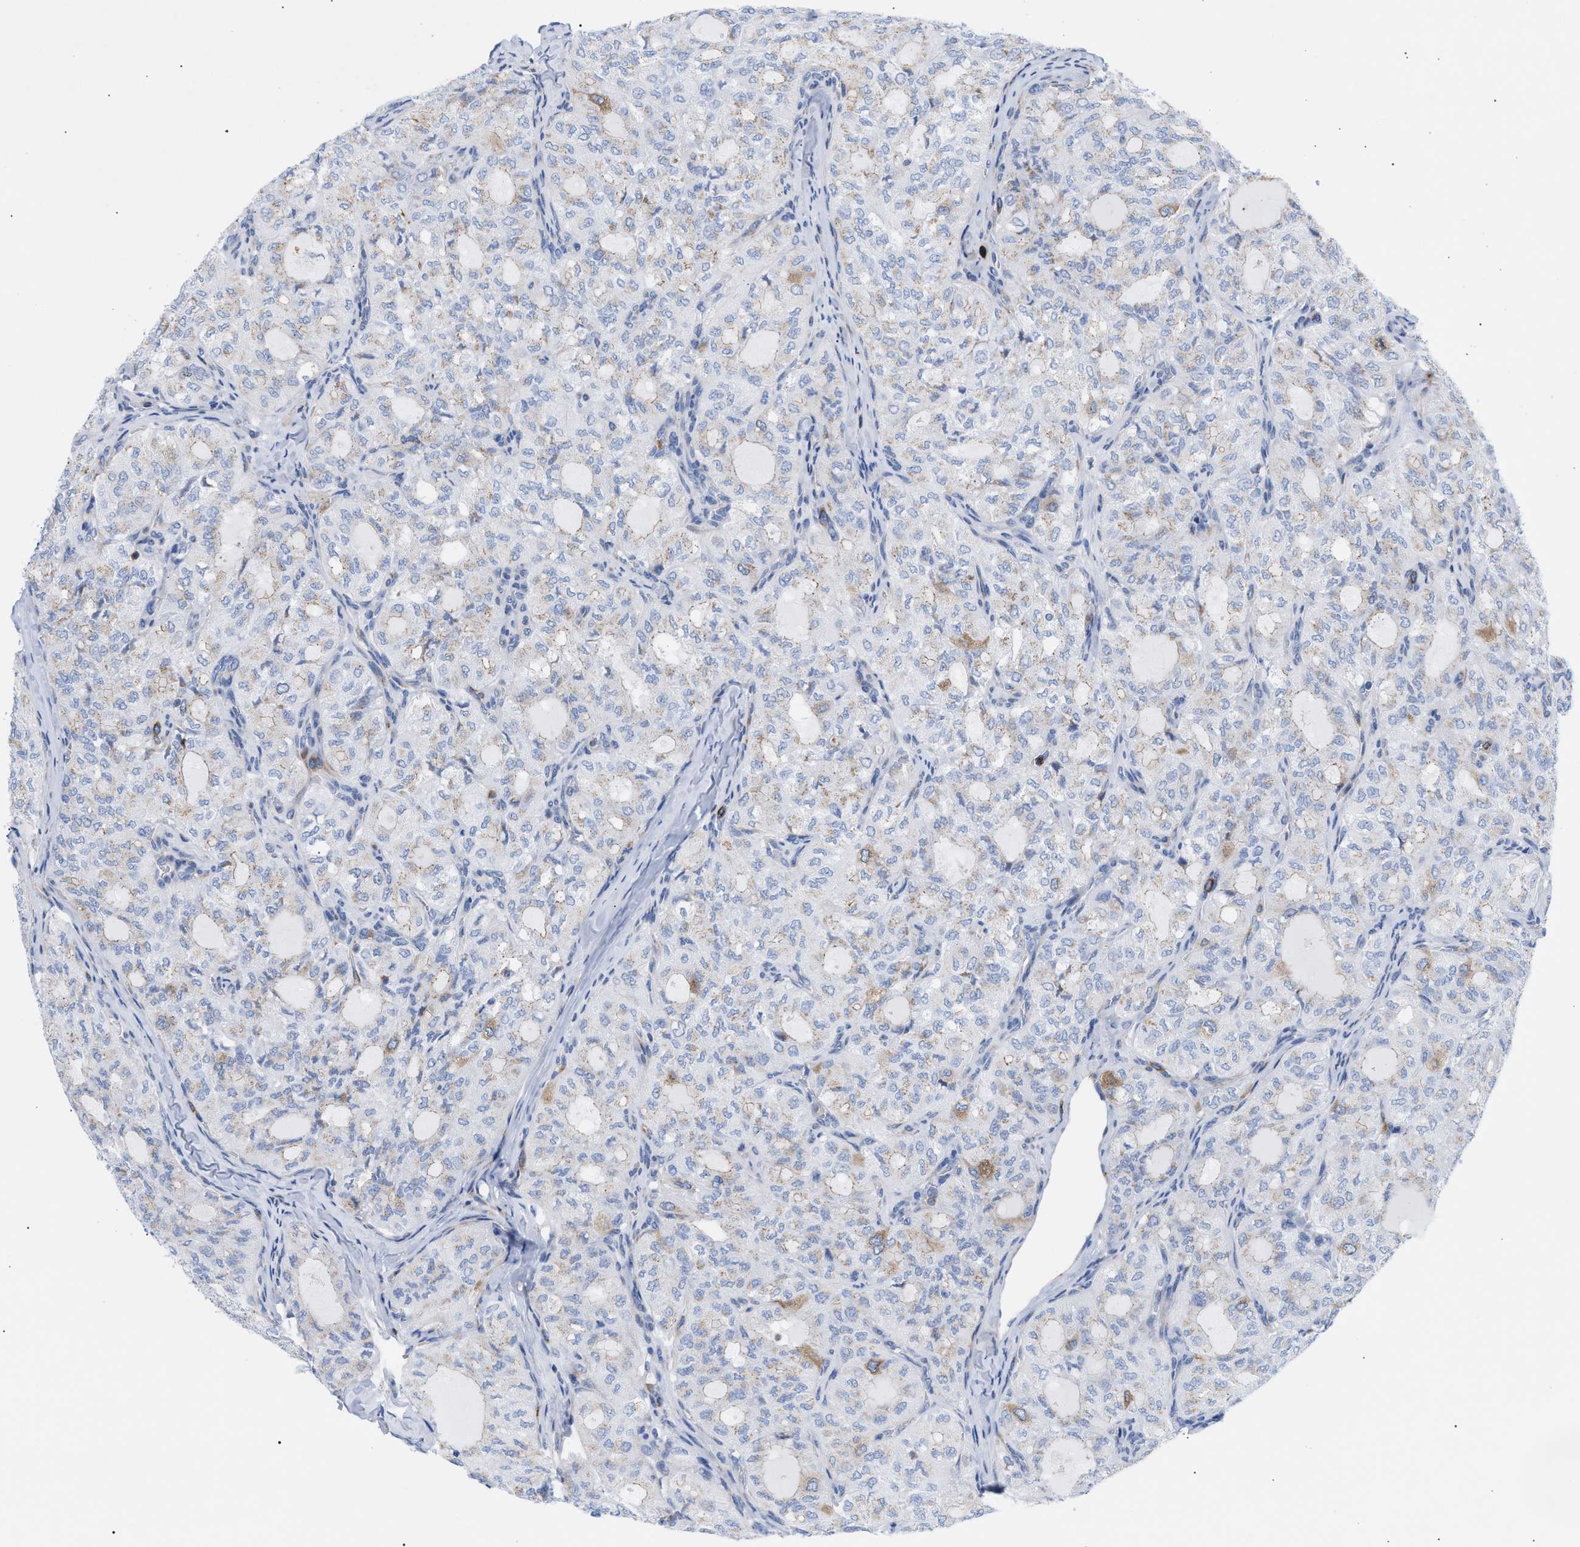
{"staining": {"intensity": "moderate", "quantity": "<25%", "location": "cytoplasmic/membranous"}, "tissue": "thyroid cancer", "cell_type": "Tumor cells", "image_type": "cancer", "snomed": [{"axis": "morphology", "description": "Follicular adenoma carcinoma, NOS"}, {"axis": "topography", "description": "Thyroid gland"}], "caption": "Thyroid cancer stained with a protein marker demonstrates moderate staining in tumor cells.", "gene": "TACC3", "patient": {"sex": "male", "age": 75}}